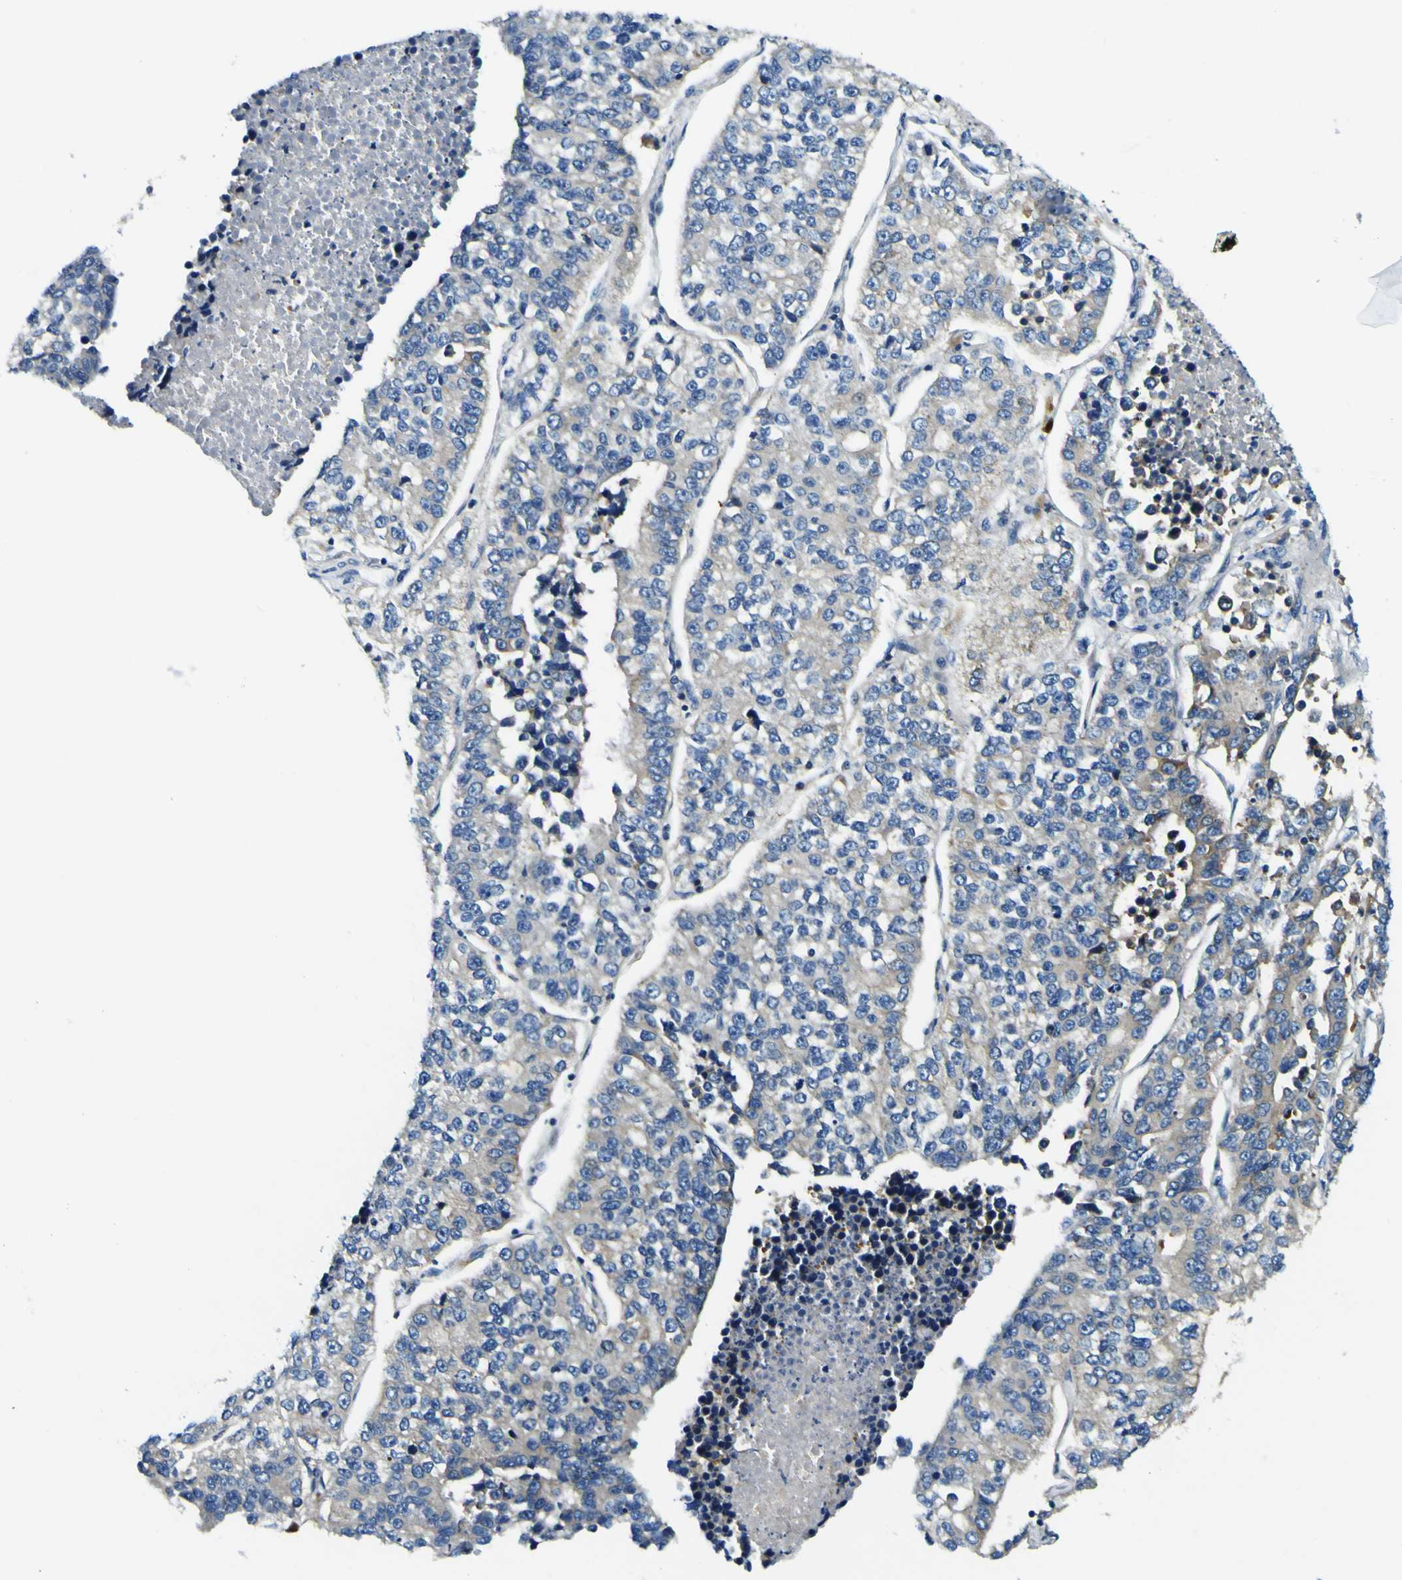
{"staining": {"intensity": "moderate", "quantity": "<25%", "location": "cytoplasmic/membranous"}, "tissue": "lung cancer", "cell_type": "Tumor cells", "image_type": "cancer", "snomed": [{"axis": "morphology", "description": "Adenocarcinoma, NOS"}, {"axis": "topography", "description": "Lung"}], "caption": "IHC image of neoplastic tissue: human lung adenocarcinoma stained using IHC displays low levels of moderate protein expression localized specifically in the cytoplasmic/membranous of tumor cells, appearing as a cytoplasmic/membranous brown color.", "gene": "CLSTN1", "patient": {"sex": "male", "age": 49}}